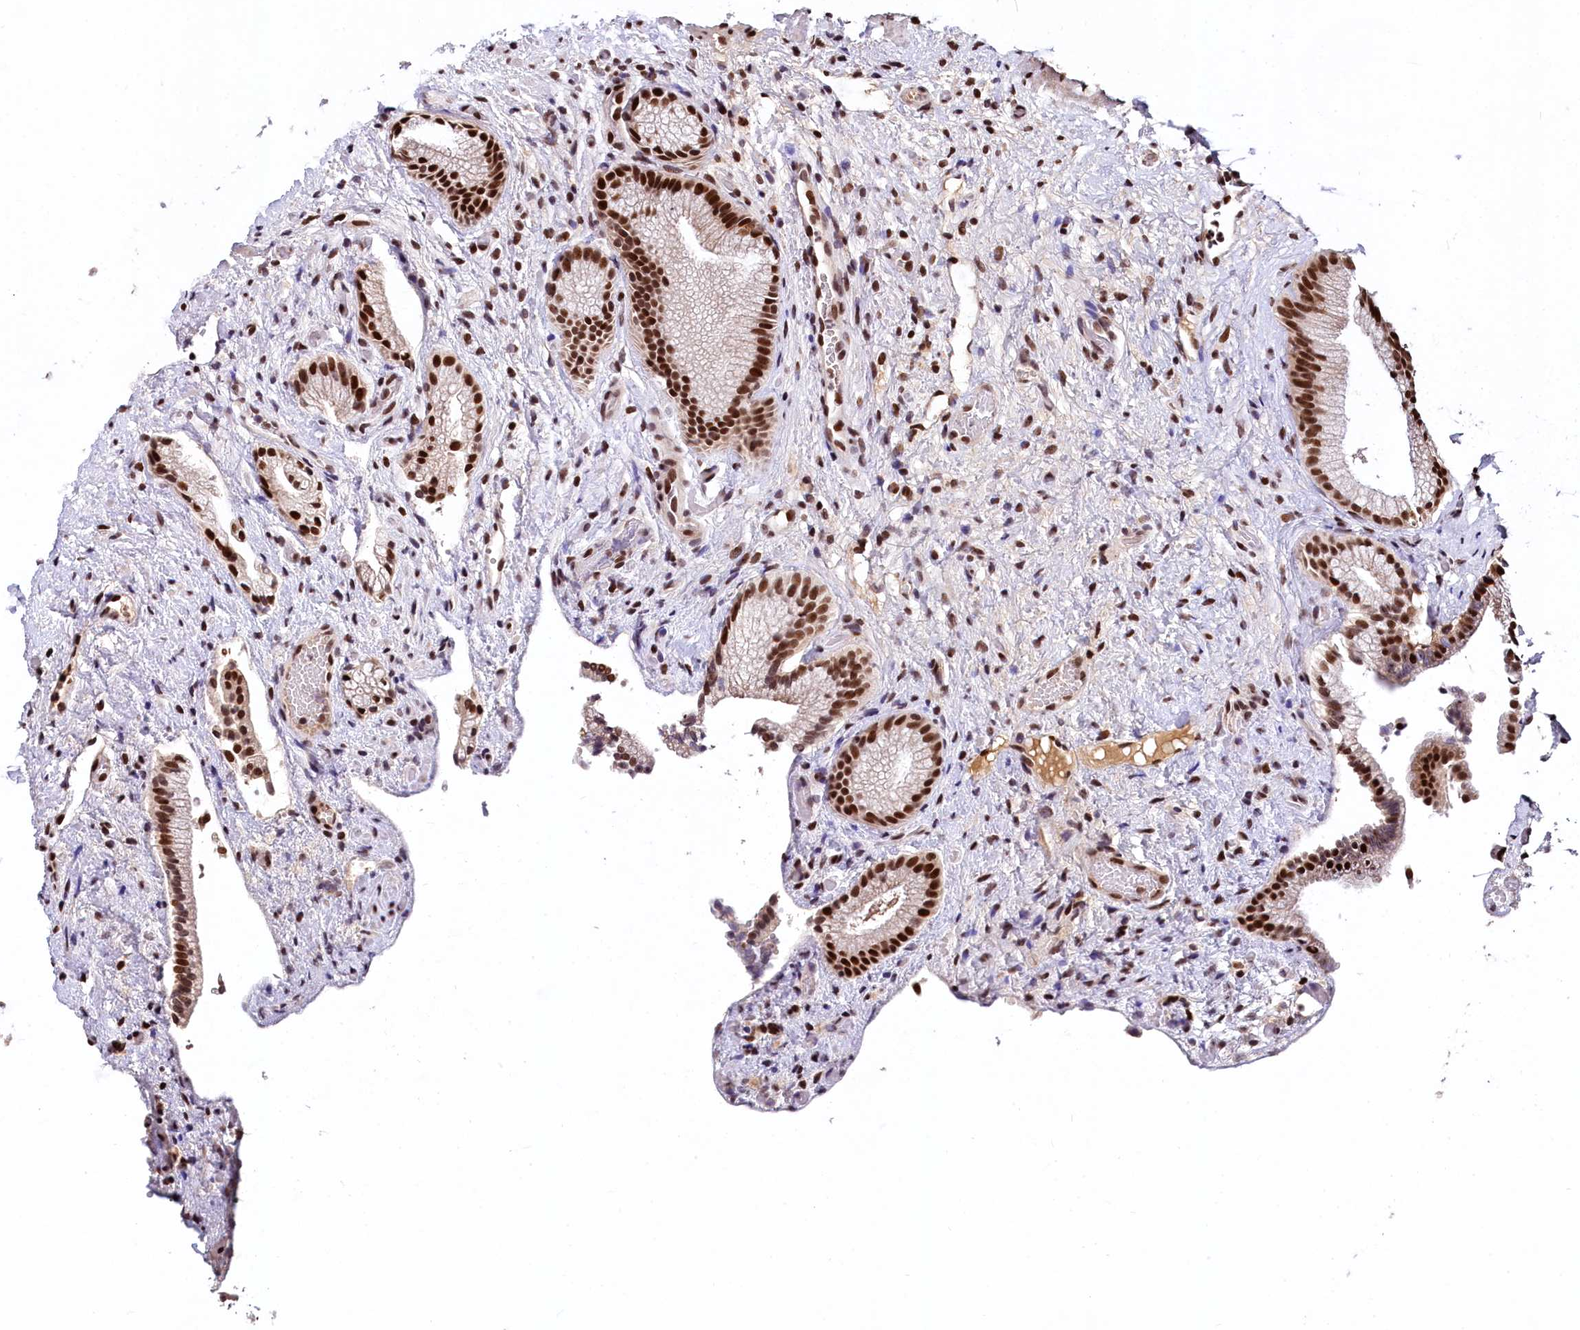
{"staining": {"intensity": "strong", "quantity": ">75%", "location": "nuclear"}, "tissue": "gallbladder", "cell_type": "Glandular cells", "image_type": "normal", "snomed": [{"axis": "morphology", "description": "Normal tissue, NOS"}, {"axis": "morphology", "description": "Inflammation, NOS"}, {"axis": "topography", "description": "Gallbladder"}], "caption": "Benign gallbladder reveals strong nuclear staining in approximately >75% of glandular cells (DAB (3,3'-diaminobenzidine) IHC with brightfield microscopy, high magnification)..", "gene": "FAM217B", "patient": {"sex": "male", "age": 51}}